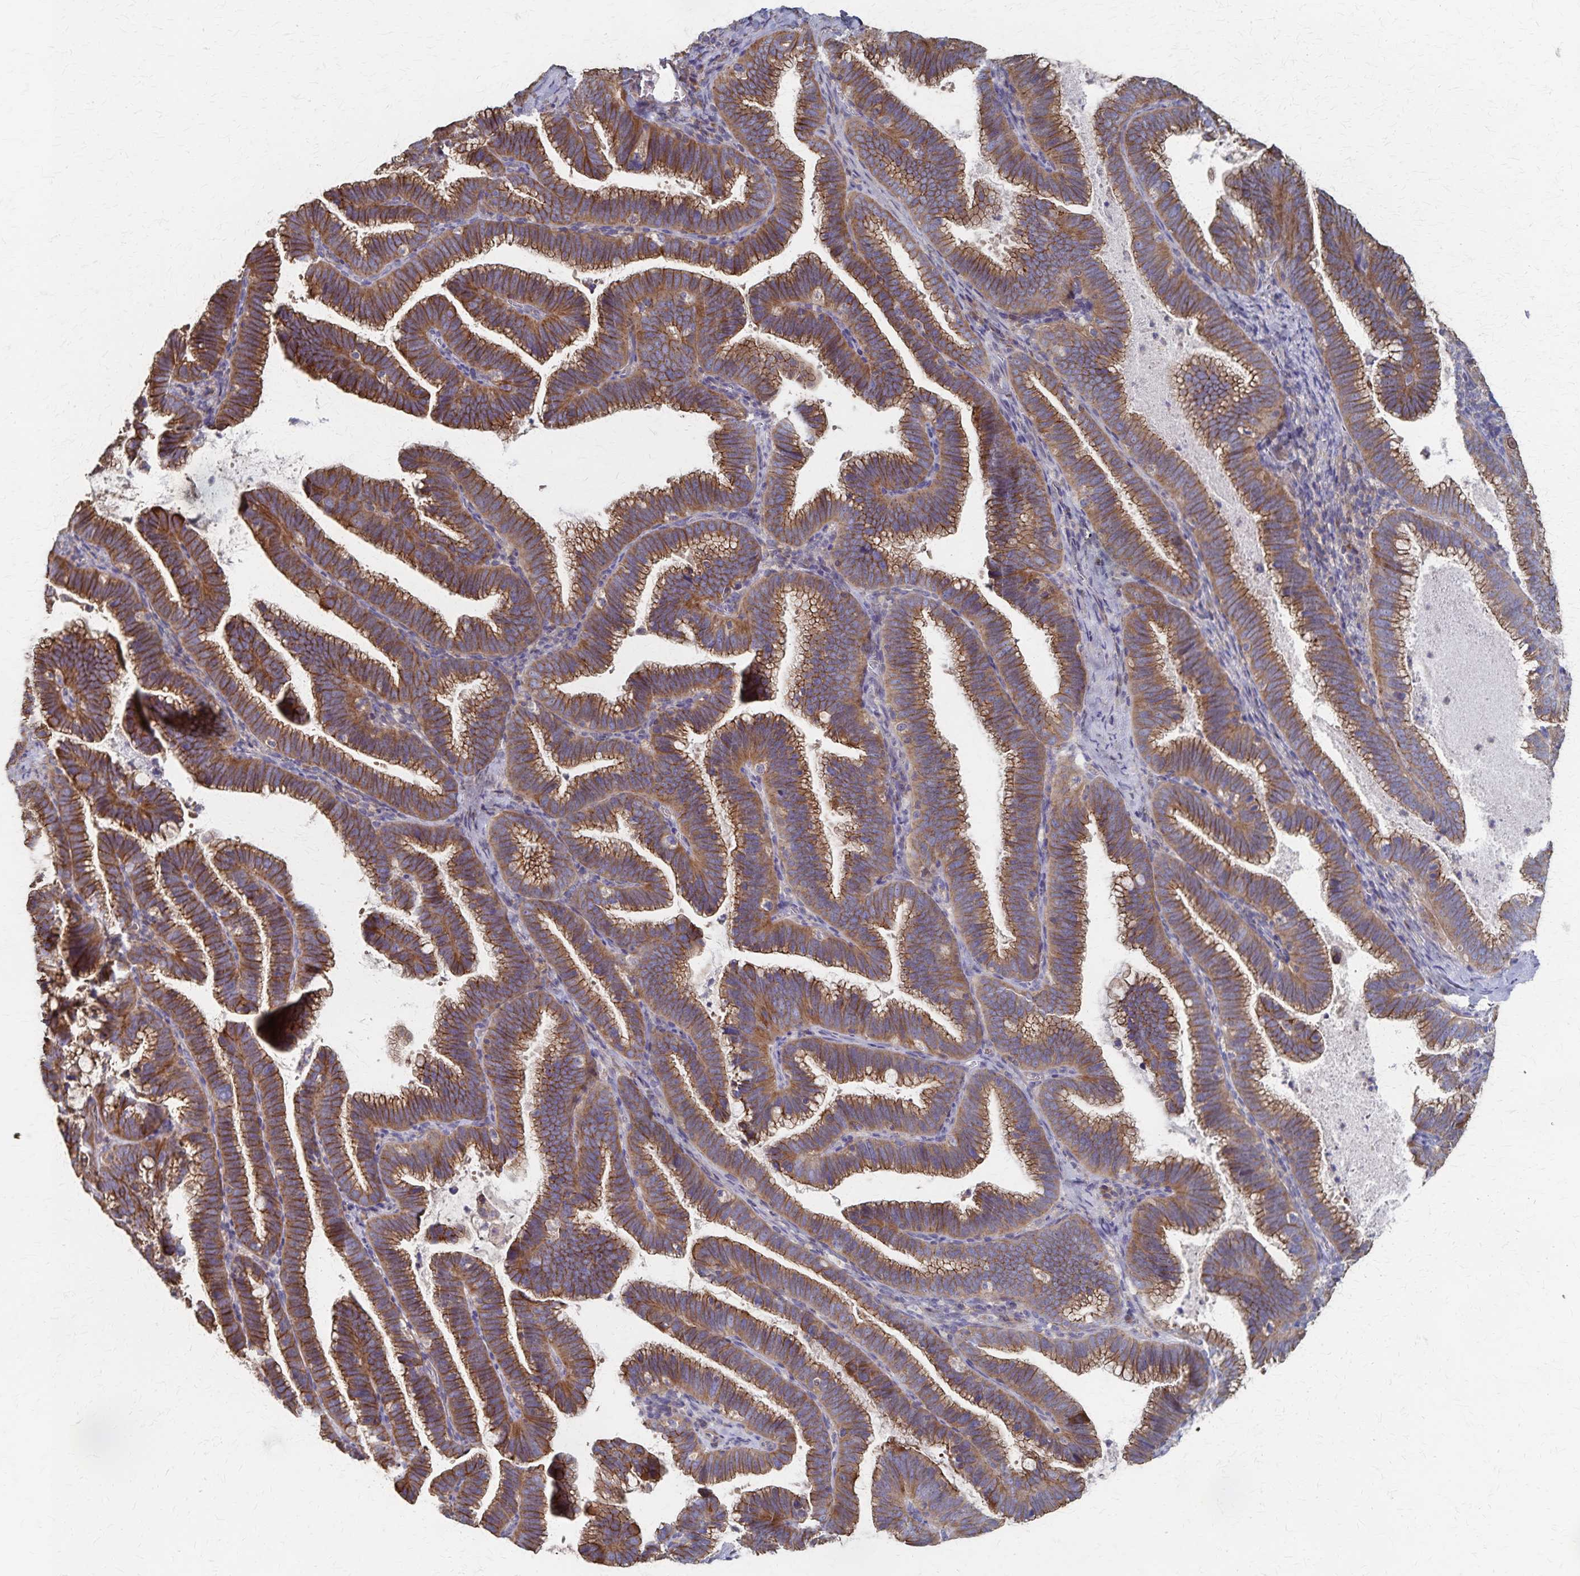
{"staining": {"intensity": "moderate", "quantity": ">75%", "location": "cytoplasmic/membranous"}, "tissue": "cervical cancer", "cell_type": "Tumor cells", "image_type": "cancer", "snomed": [{"axis": "morphology", "description": "Adenocarcinoma, NOS"}, {"axis": "topography", "description": "Cervix"}], "caption": "There is medium levels of moderate cytoplasmic/membranous staining in tumor cells of cervical adenocarcinoma, as demonstrated by immunohistochemical staining (brown color).", "gene": "PGAP2", "patient": {"sex": "female", "age": 61}}